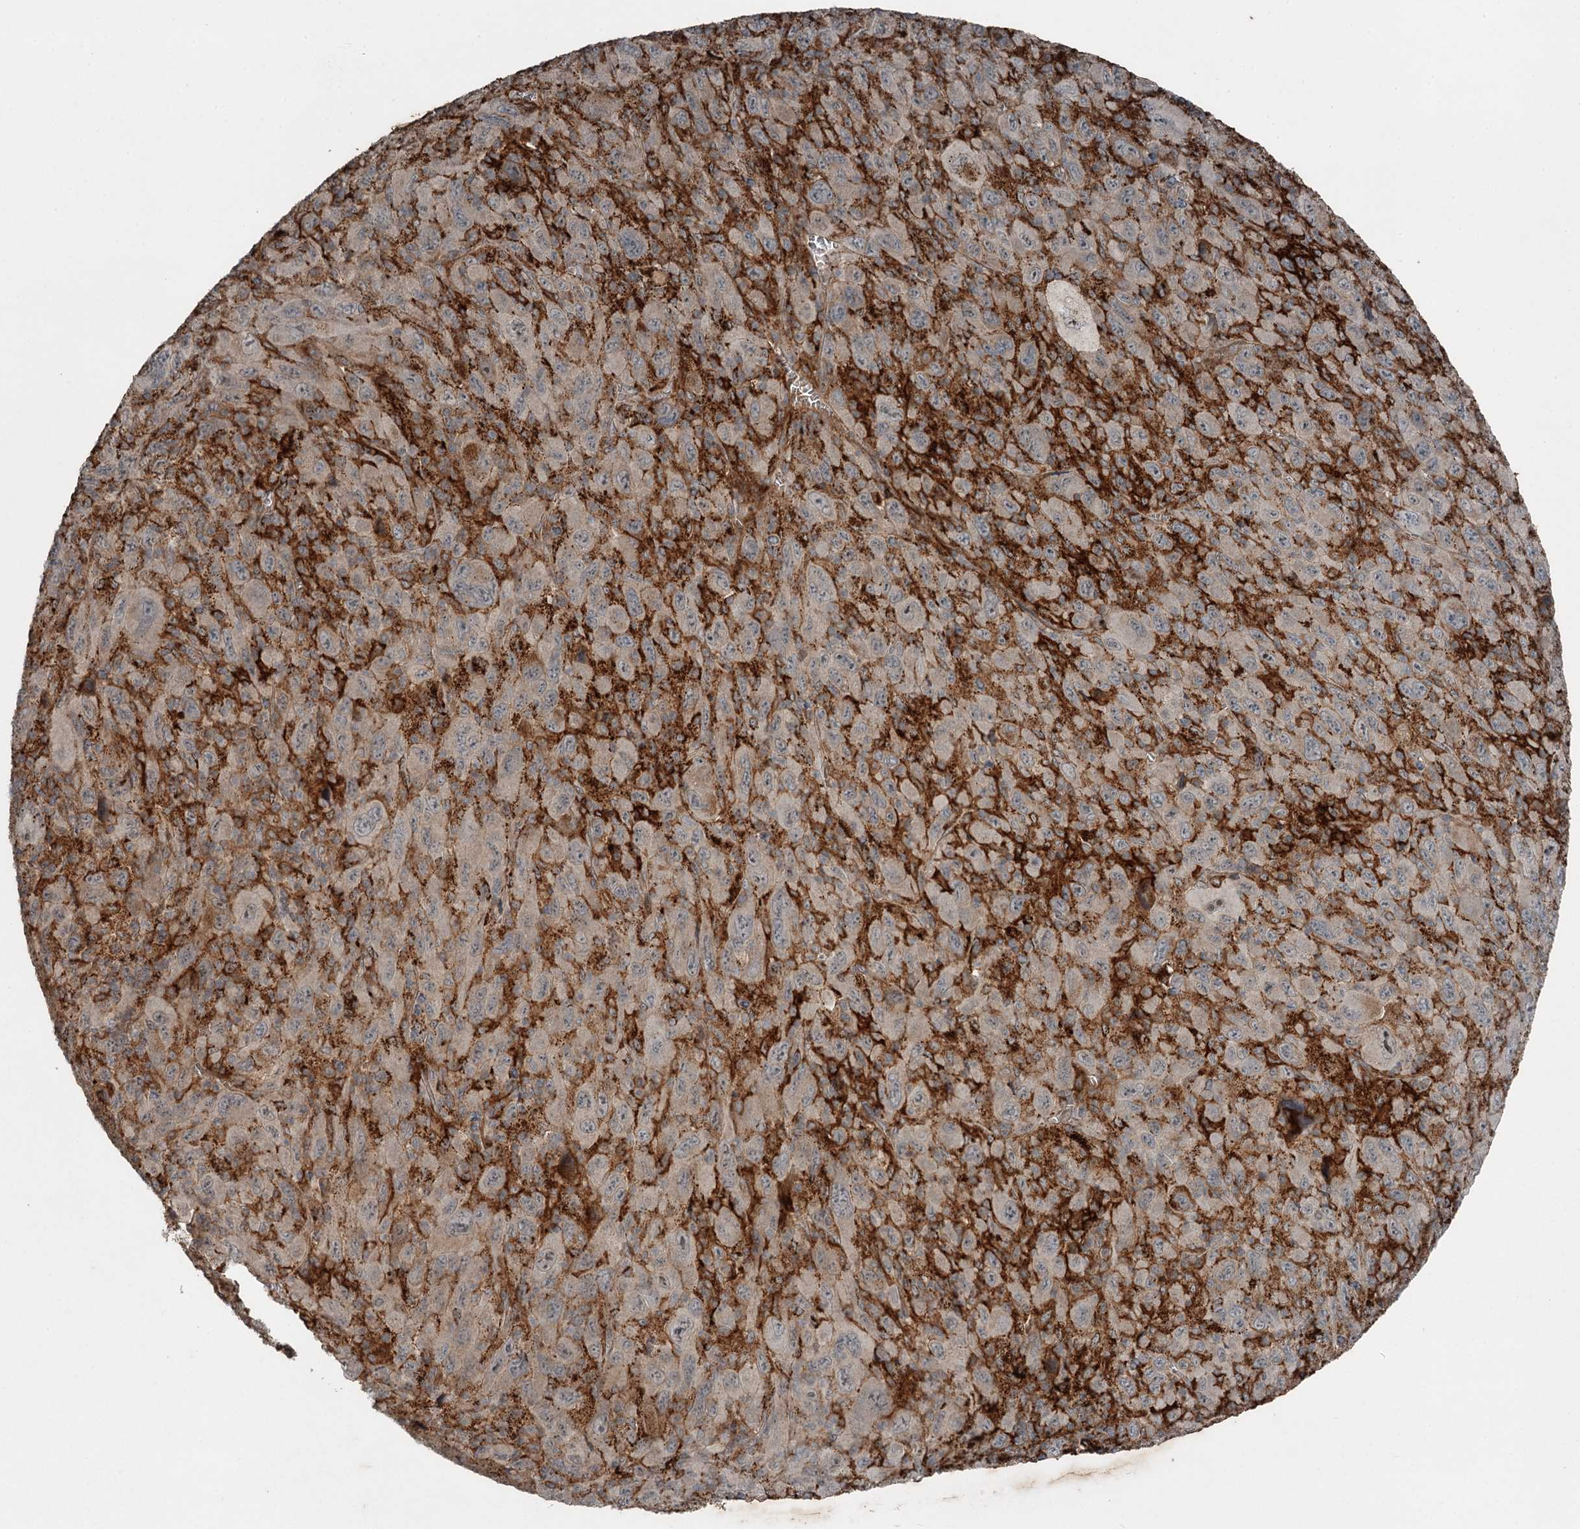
{"staining": {"intensity": "weak", "quantity": "25%-75%", "location": "cytoplasmic/membranous"}, "tissue": "melanoma", "cell_type": "Tumor cells", "image_type": "cancer", "snomed": [{"axis": "morphology", "description": "Malignant melanoma, Metastatic site"}, {"axis": "topography", "description": "Skin"}], "caption": "Protein expression analysis of malignant melanoma (metastatic site) demonstrates weak cytoplasmic/membranous staining in approximately 25%-75% of tumor cells. (IHC, brightfield microscopy, high magnification).", "gene": "SLC39A8", "patient": {"sex": "female", "age": 56}}